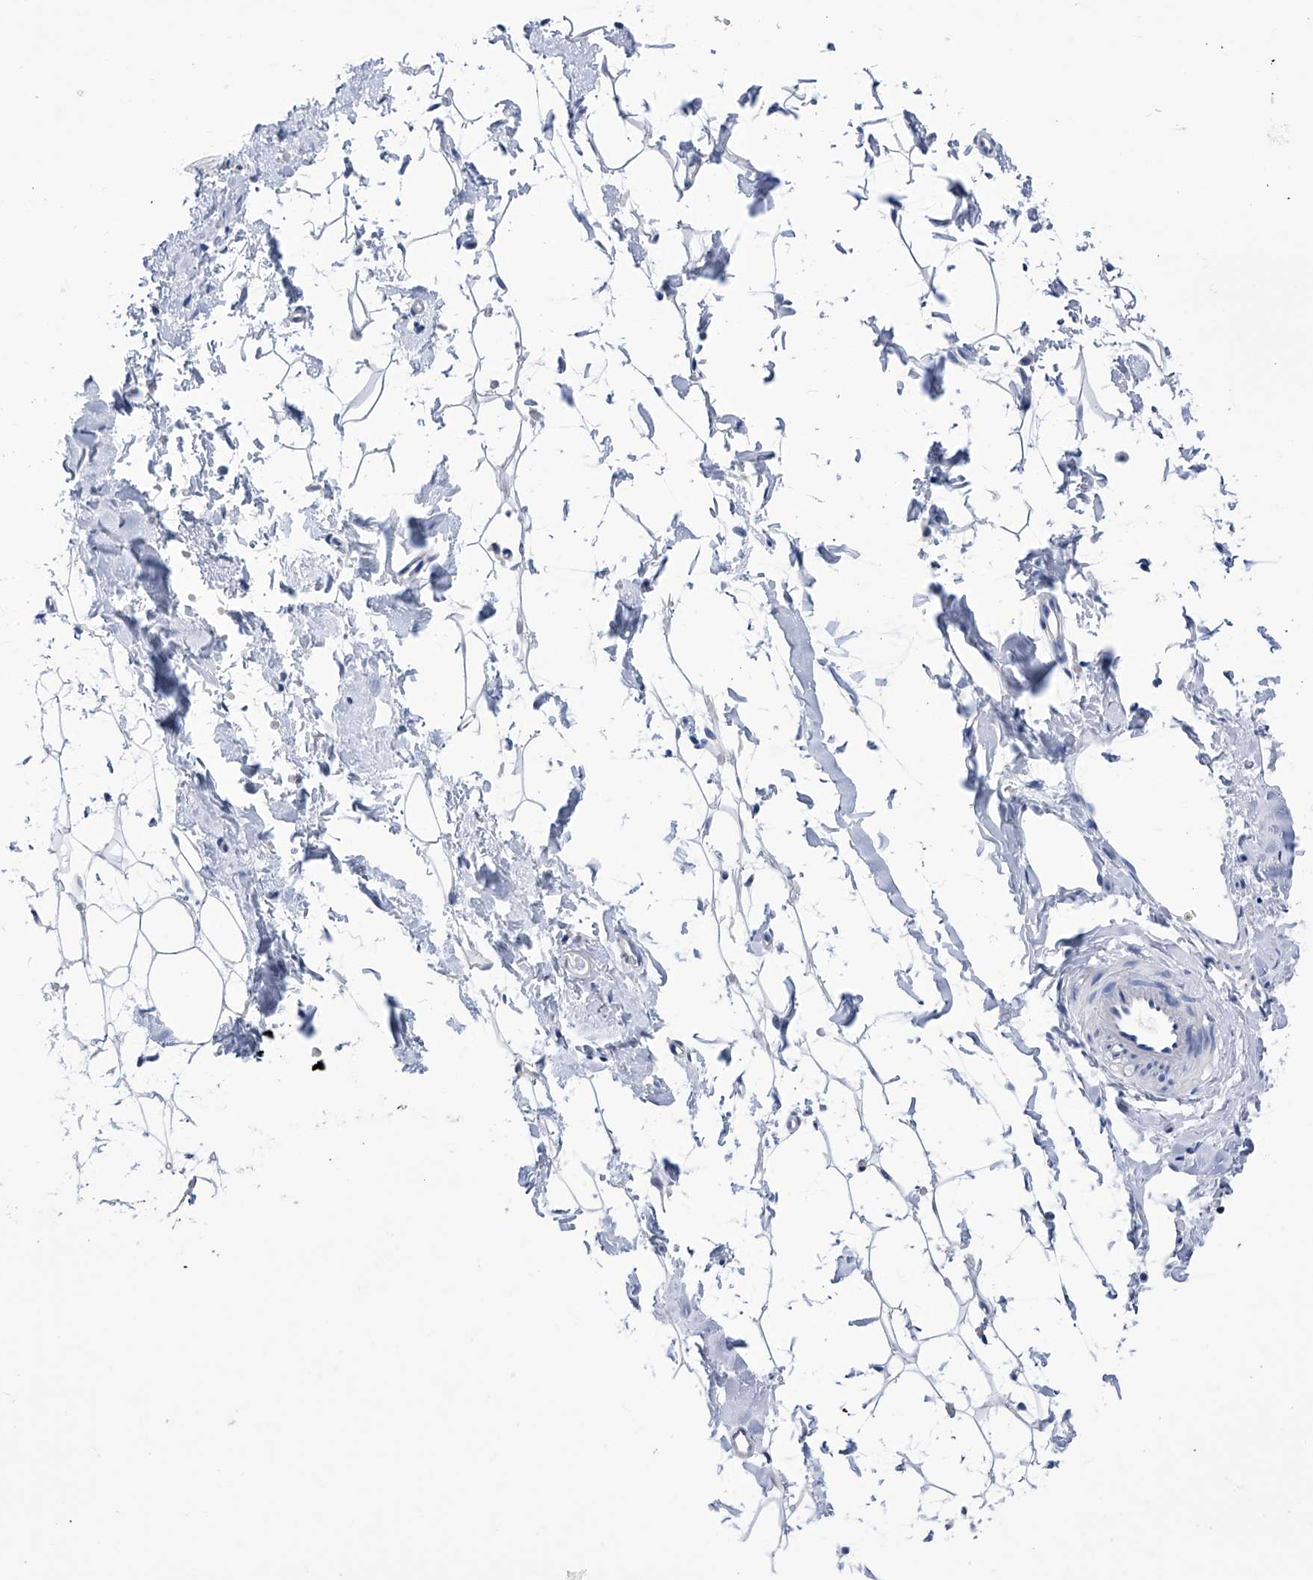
{"staining": {"intensity": "negative", "quantity": "none", "location": "none"}, "tissue": "adipose tissue", "cell_type": "Adipocytes", "image_type": "normal", "snomed": [{"axis": "morphology", "description": "Normal tissue, NOS"}, {"axis": "topography", "description": "Breast"}], "caption": "The micrograph shows no significant positivity in adipocytes of adipose tissue.", "gene": "IMPA2", "patient": {"sex": "female", "age": 23}}